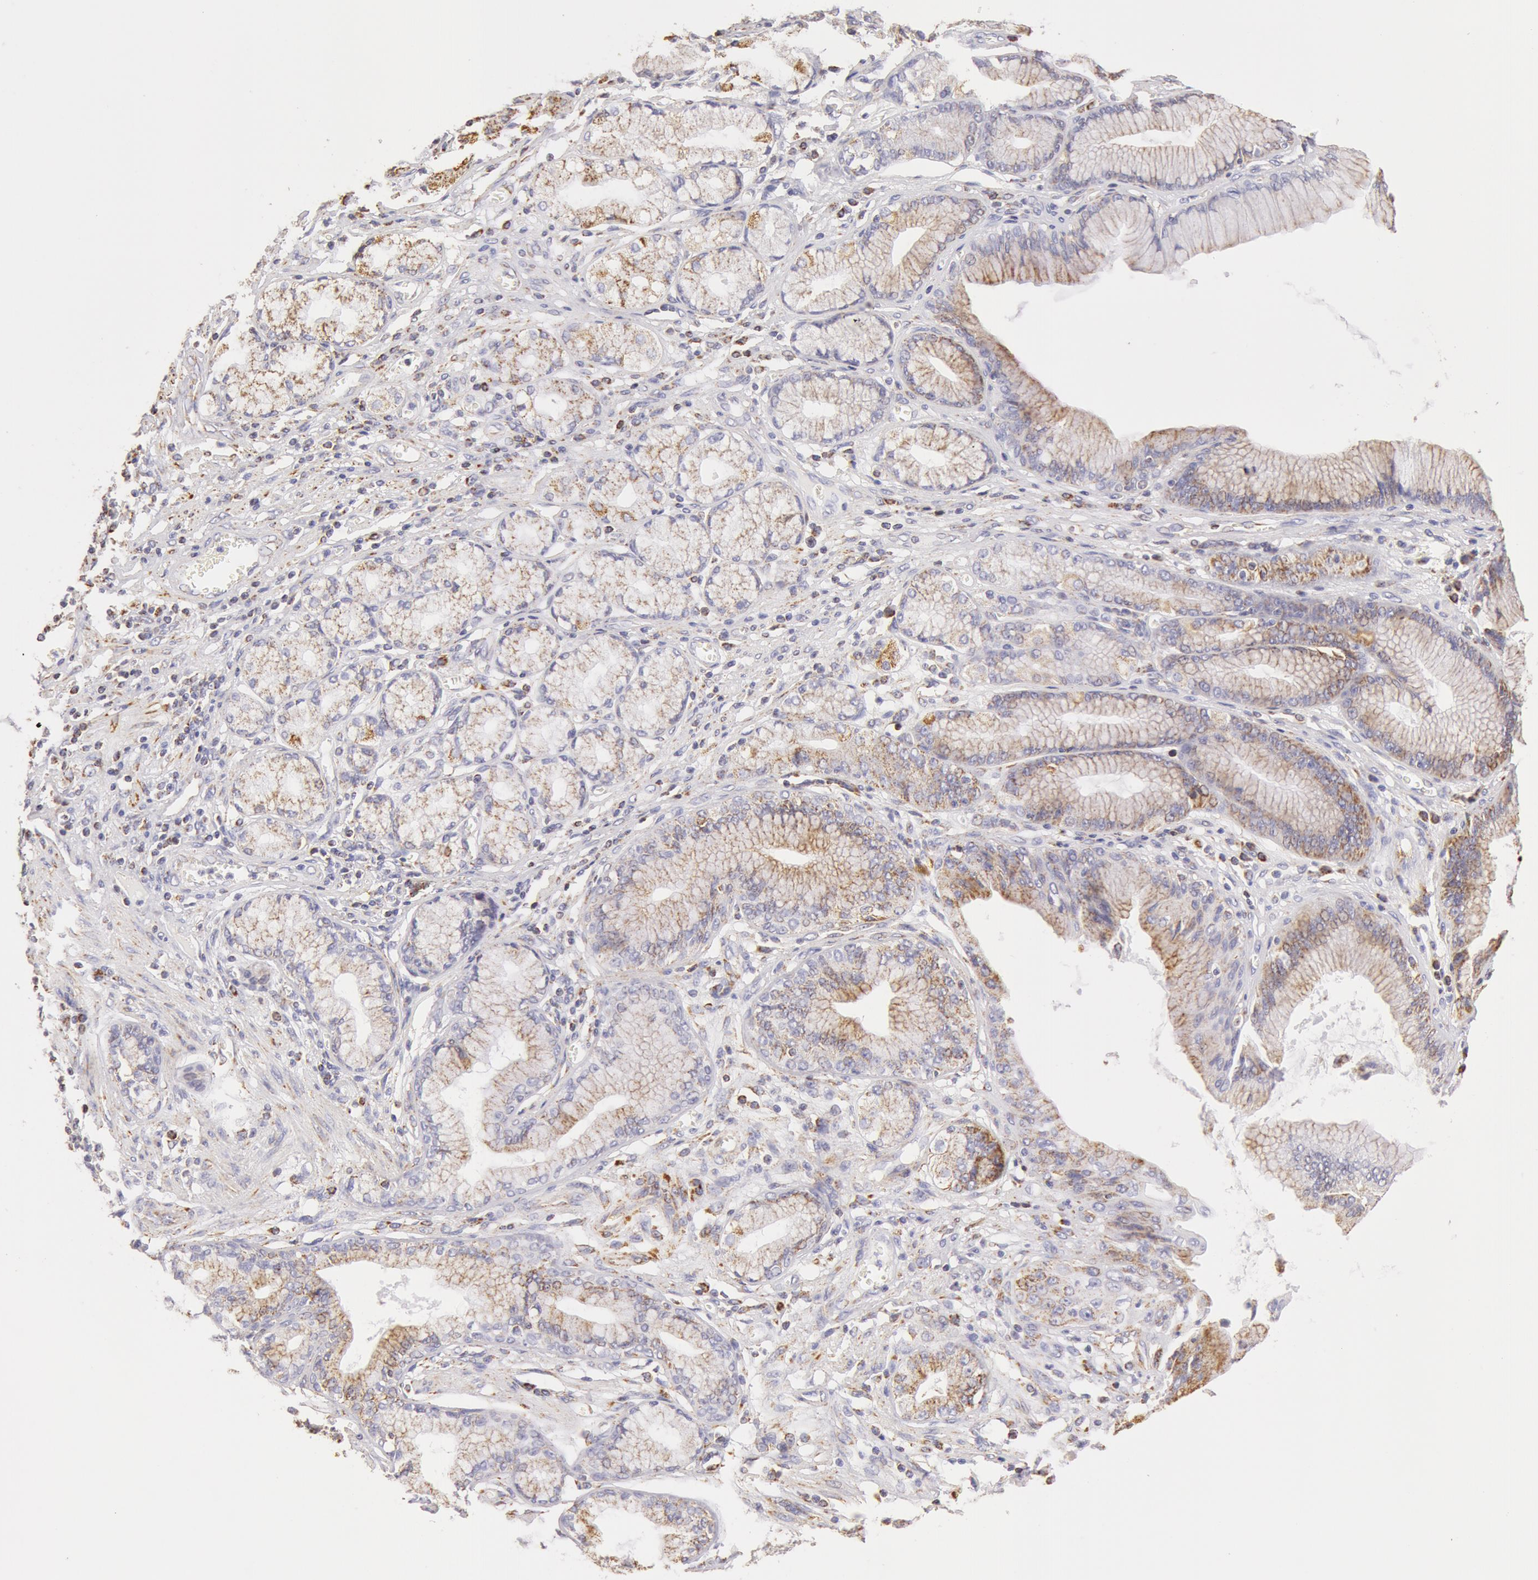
{"staining": {"intensity": "weak", "quantity": "25%-75%", "location": "cytoplasmic/membranous"}, "tissue": "stomach cancer", "cell_type": "Tumor cells", "image_type": "cancer", "snomed": [{"axis": "morphology", "description": "Adenocarcinoma, NOS"}, {"axis": "topography", "description": "Pancreas"}, {"axis": "topography", "description": "Stomach, upper"}], "caption": "This image shows immunohistochemistry (IHC) staining of stomach cancer, with low weak cytoplasmic/membranous positivity in about 25%-75% of tumor cells.", "gene": "ATP5F1B", "patient": {"sex": "male", "age": 77}}